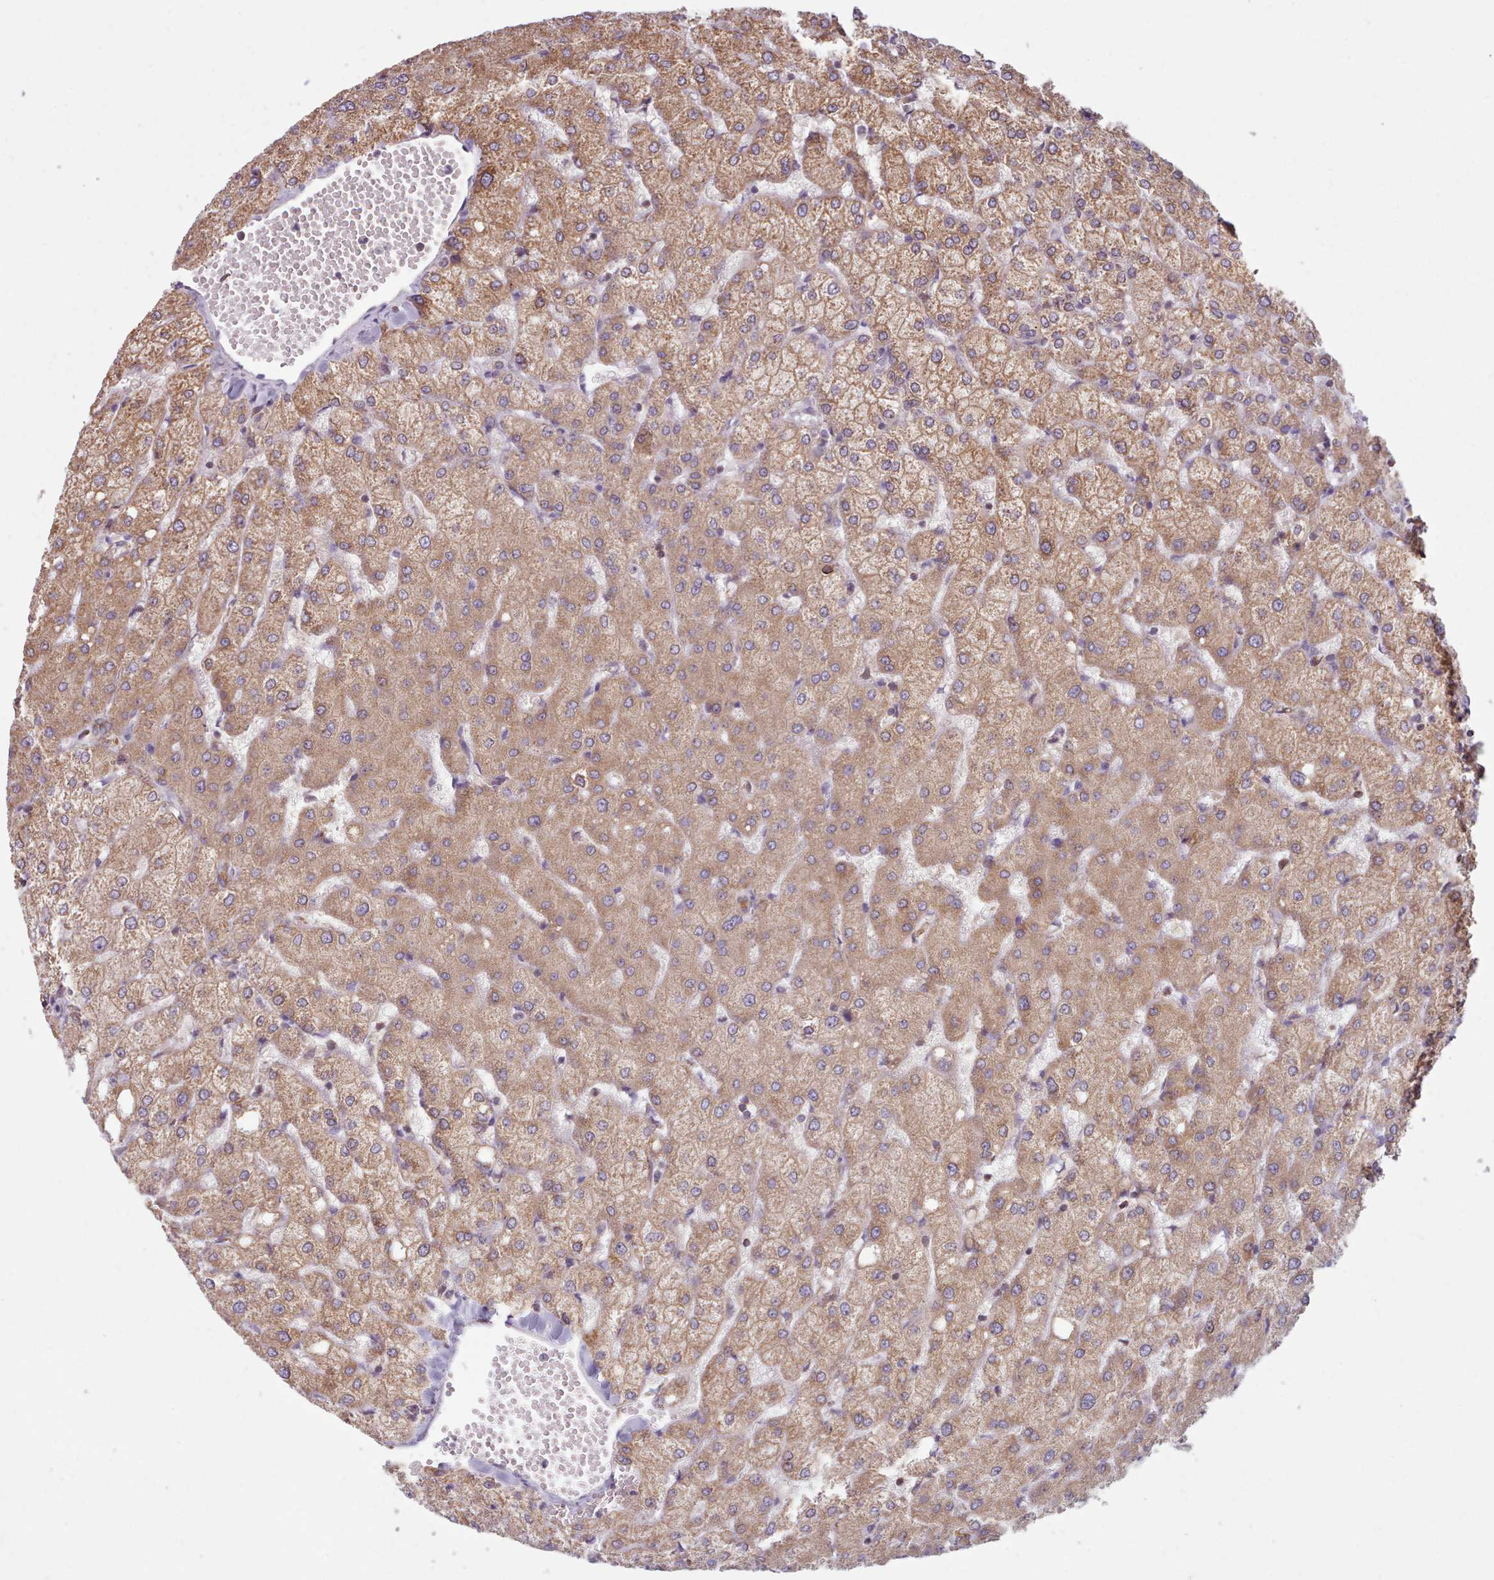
{"staining": {"intensity": "moderate", "quantity": ">75%", "location": "cytoplasmic/membranous"}, "tissue": "liver", "cell_type": "Cholangiocytes", "image_type": "normal", "snomed": [{"axis": "morphology", "description": "Normal tissue, NOS"}, {"axis": "topography", "description": "Liver"}], "caption": "High-power microscopy captured an immunohistochemistry (IHC) histopathology image of normal liver, revealing moderate cytoplasmic/membranous staining in approximately >75% of cholangiocytes.", "gene": "CRYBG1", "patient": {"sex": "female", "age": 54}}